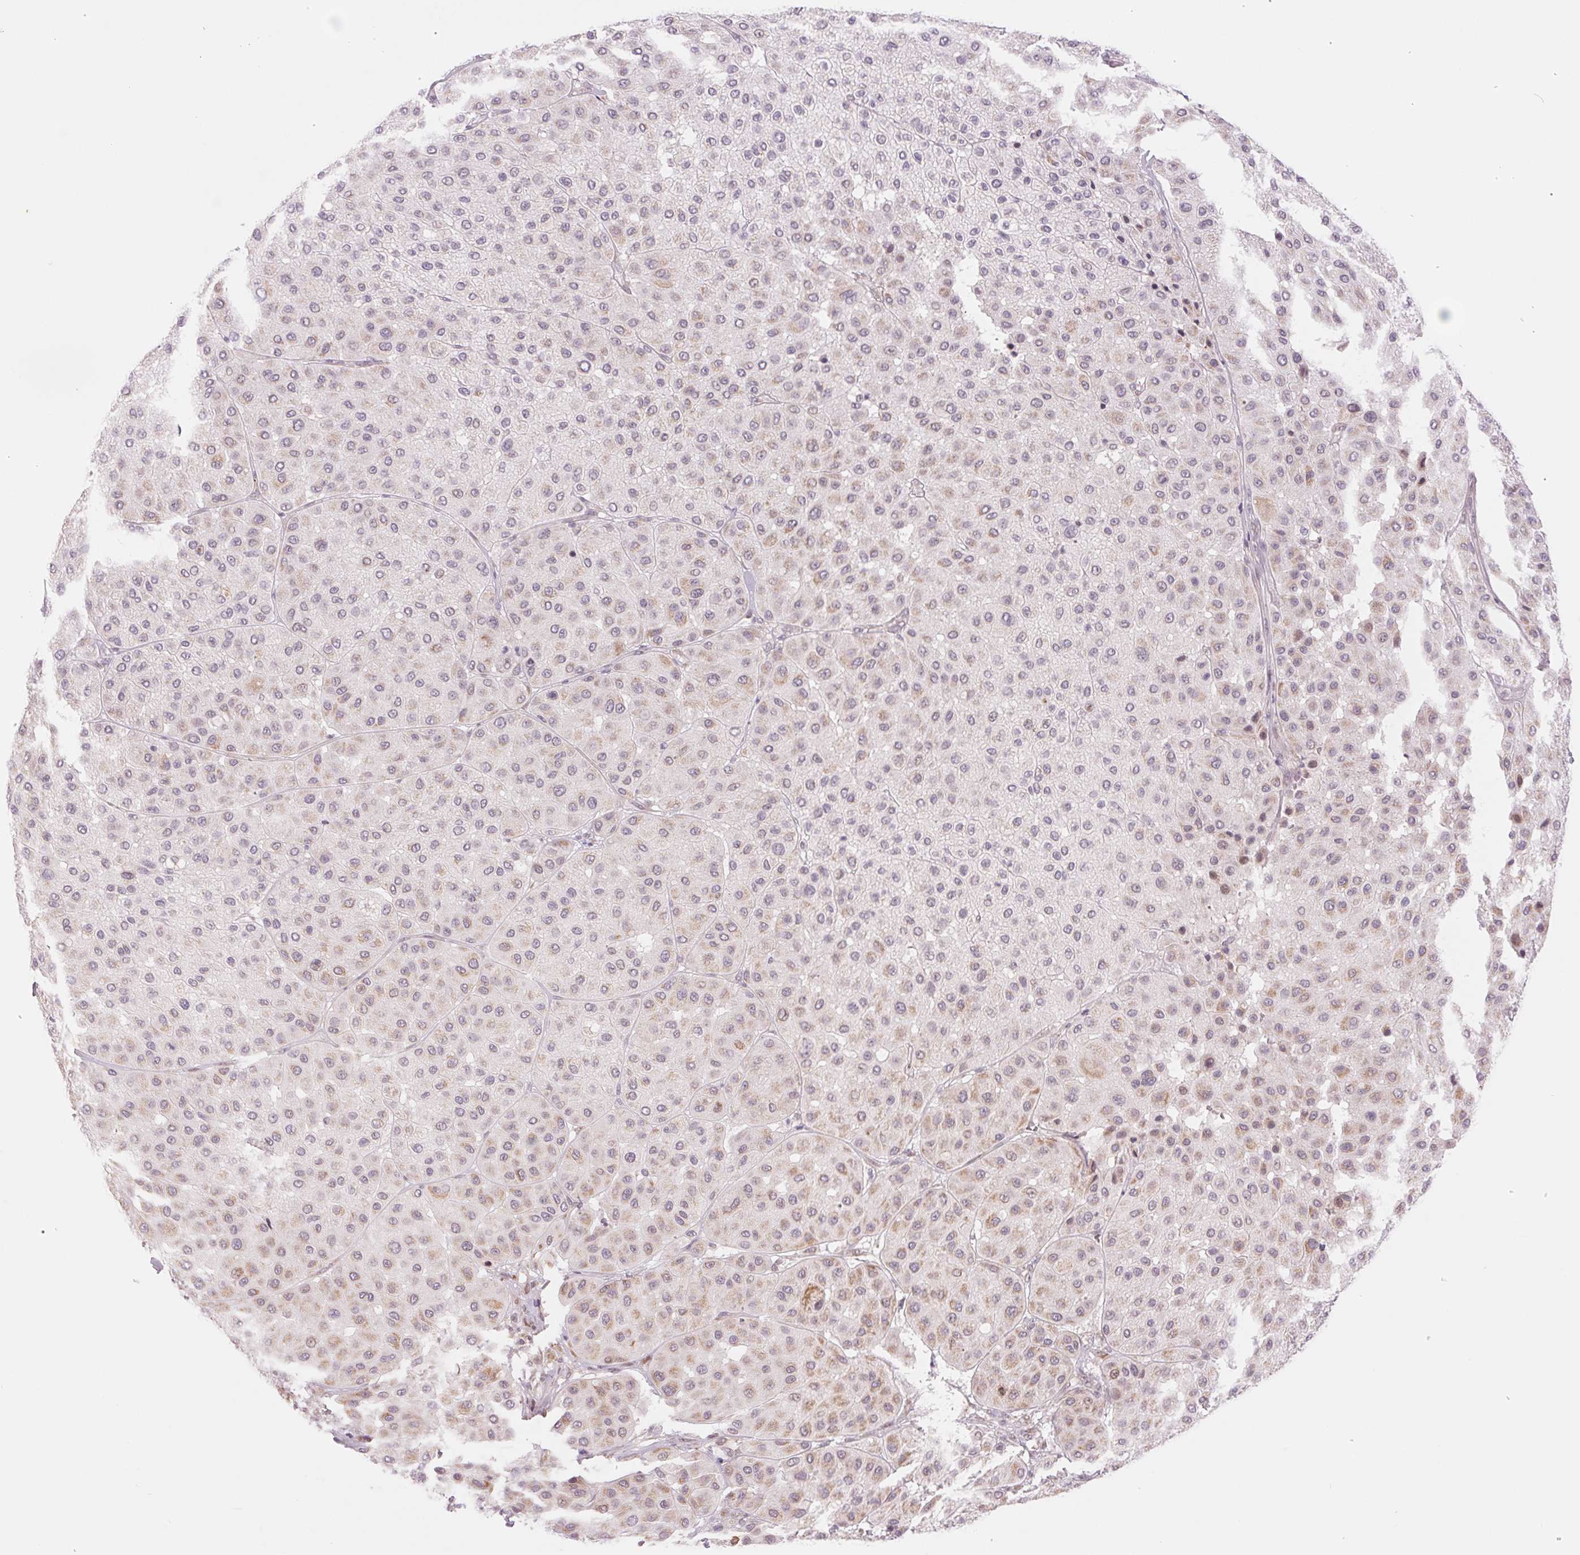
{"staining": {"intensity": "weak", "quantity": "<25%", "location": "cytoplasmic/membranous"}, "tissue": "melanoma", "cell_type": "Tumor cells", "image_type": "cancer", "snomed": [{"axis": "morphology", "description": "Malignant melanoma, Metastatic site"}, {"axis": "topography", "description": "Smooth muscle"}], "caption": "Tumor cells show no significant expression in melanoma. (Brightfield microscopy of DAB (3,3'-diaminobenzidine) immunohistochemistry at high magnification).", "gene": "ARHGAP32", "patient": {"sex": "male", "age": 41}}